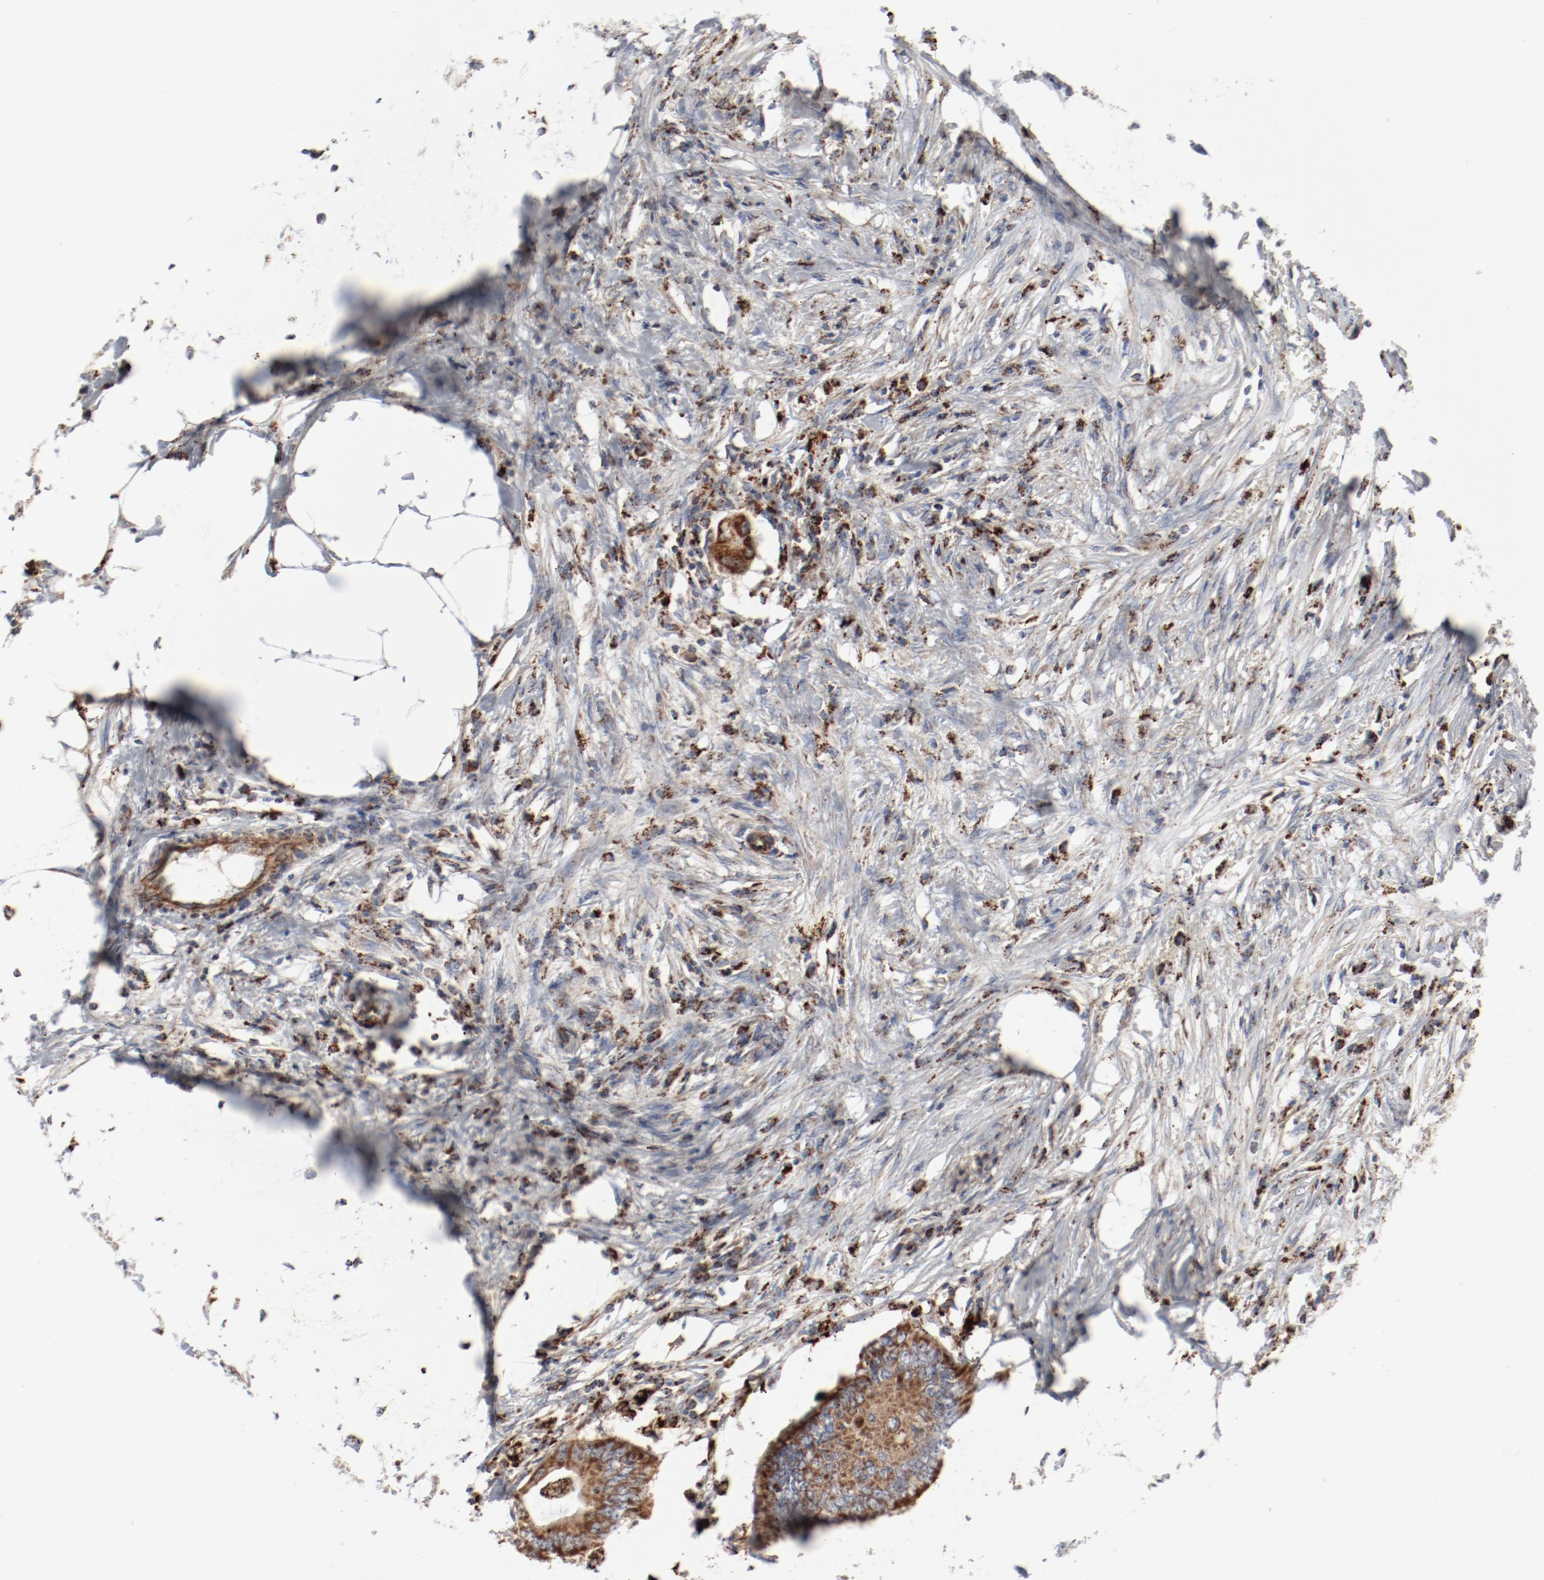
{"staining": {"intensity": "moderate", "quantity": ">75%", "location": "cytoplasmic/membranous"}, "tissue": "colorectal cancer", "cell_type": "Tumor cells", "image_type": "cancer", "snomed": [{"axis": "morphology", "description": "Adenocarcinoma, NOS"}, {"axis": "topography", "description": "Colon"}], "caption": "IHC (DAB) staining of adenocarcinoma (colorectal) exhibits moderate cytoplasmic/membranous protein expression in approximately >75% of tumor cells.", "gene": "SETD3", "patient": {"sex": "male", "age": 71}}